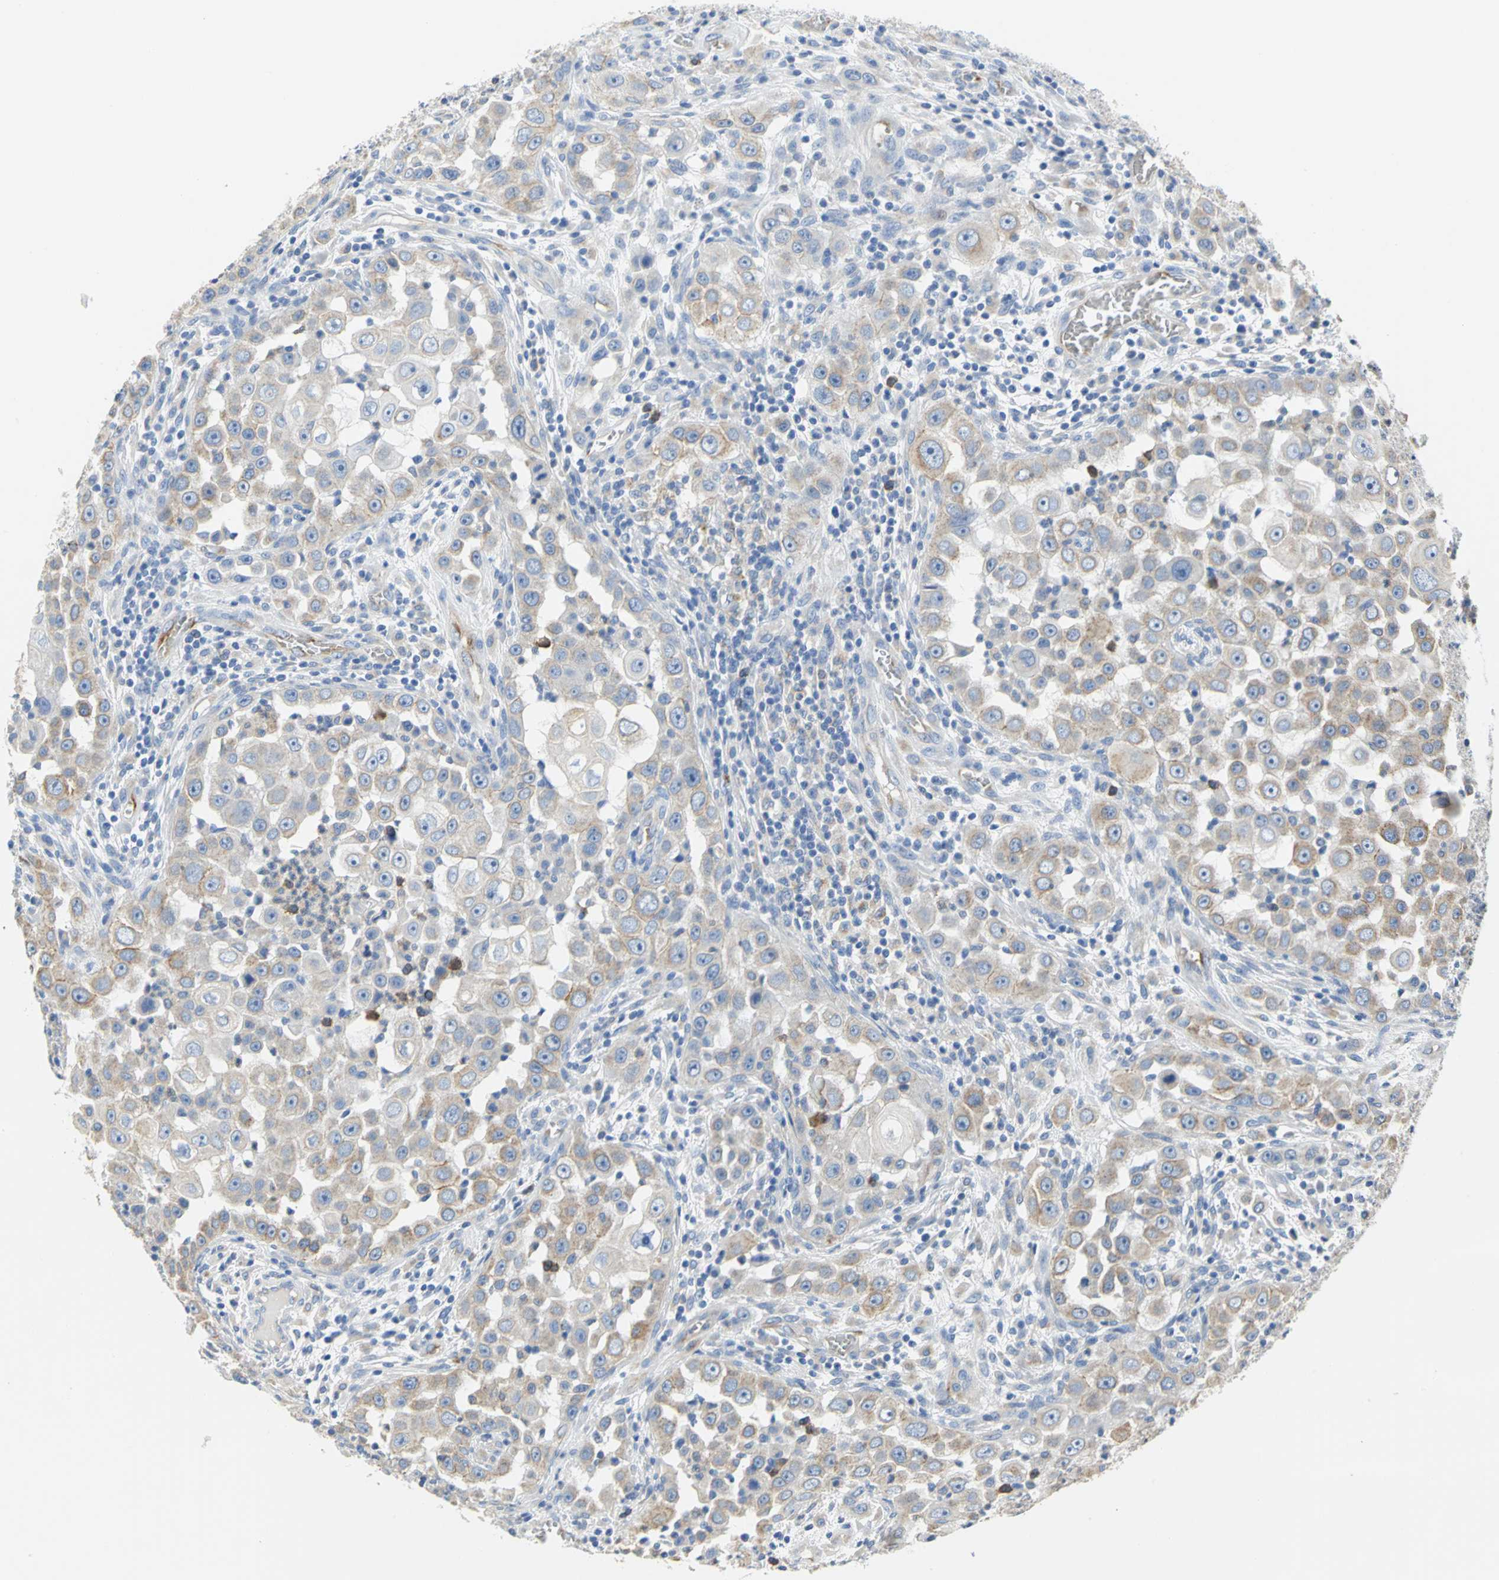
{"staining": {"intensity": "weak", "quantity": ">75%", "location": "cytoplasmic/membranous"}, "tissue": "head and neck cancer", "cell_type": "Tumor cells", "image_type": "cancer", "snomed": [{"axis": "morphology", "description": "Carcinoma, NOS"}, {"axis": "topography", "description": "Head-Neck"}], "caption": "The micrograph shows immunohistochemical staining of head and neck carcinoma. There is weak cytoplasmic/membranous expression is seen in about >75% of tumor cells. (IHC, brightfield microscopy, high magnification).", "gene": "GNRH2", "patient": {"sex": "male", "age": 87}}